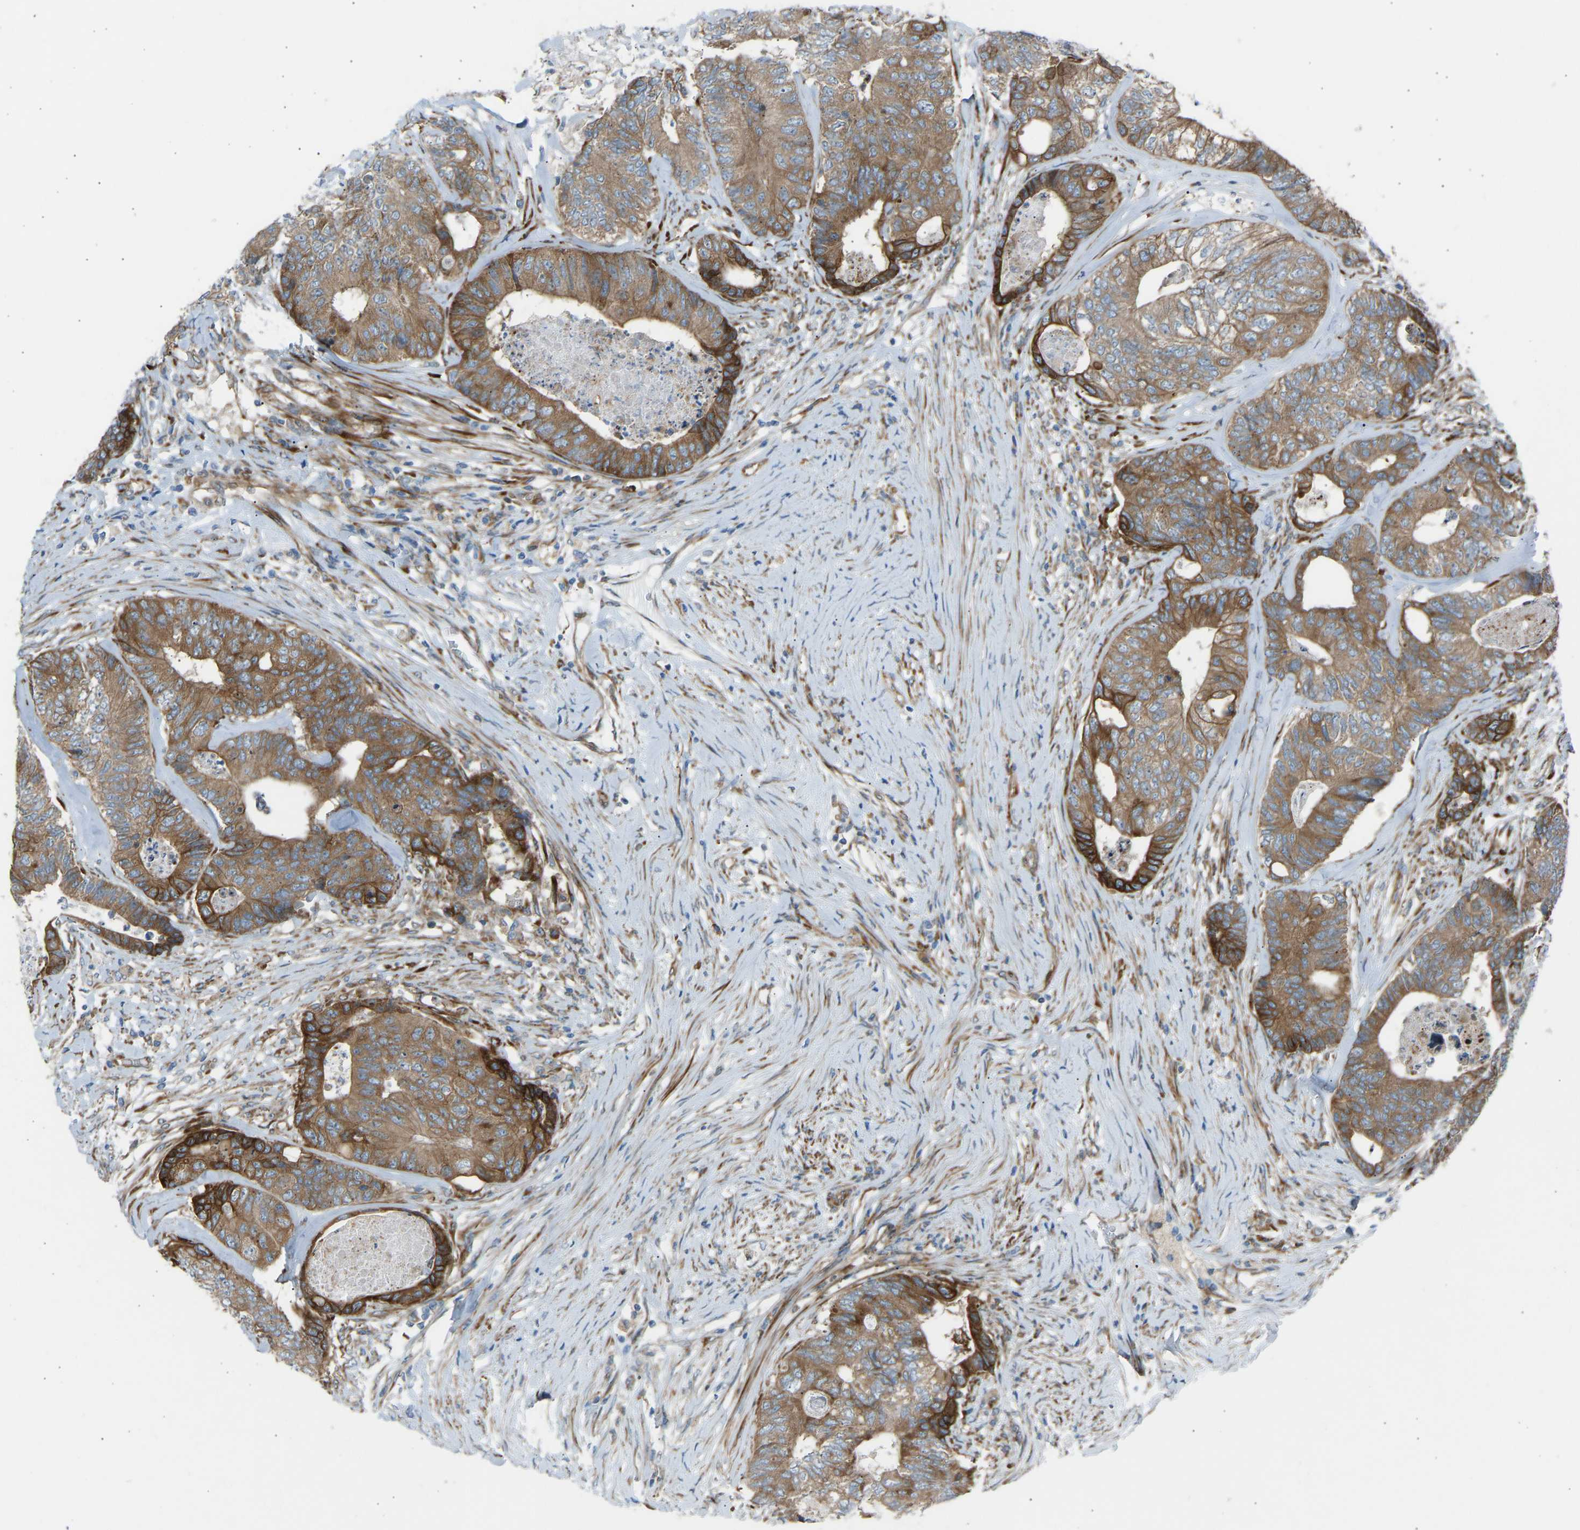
{"staining": {"intensity": "moderate", "quantity": ">75%", "location": "cytoplasmic/membranous"}, "tissue": "colorectal cancer", "cell_type": "Tumor cells", "image_type": "cancer", "snomed": [{"axis": "morphology", "description": "Adenocarcinoma, NOS"}, {"axis": "topography", "description": "Colon"}], "caption": "Immunohistochemical staining of human adenocarcinoma (colorectal) demonstrates medium levels of moderate cytoplasmic/membranous protein positivity in about >75% of tumor cells.", "gene": "VPS41", "patient": {"sex": "female", "age": 67}}